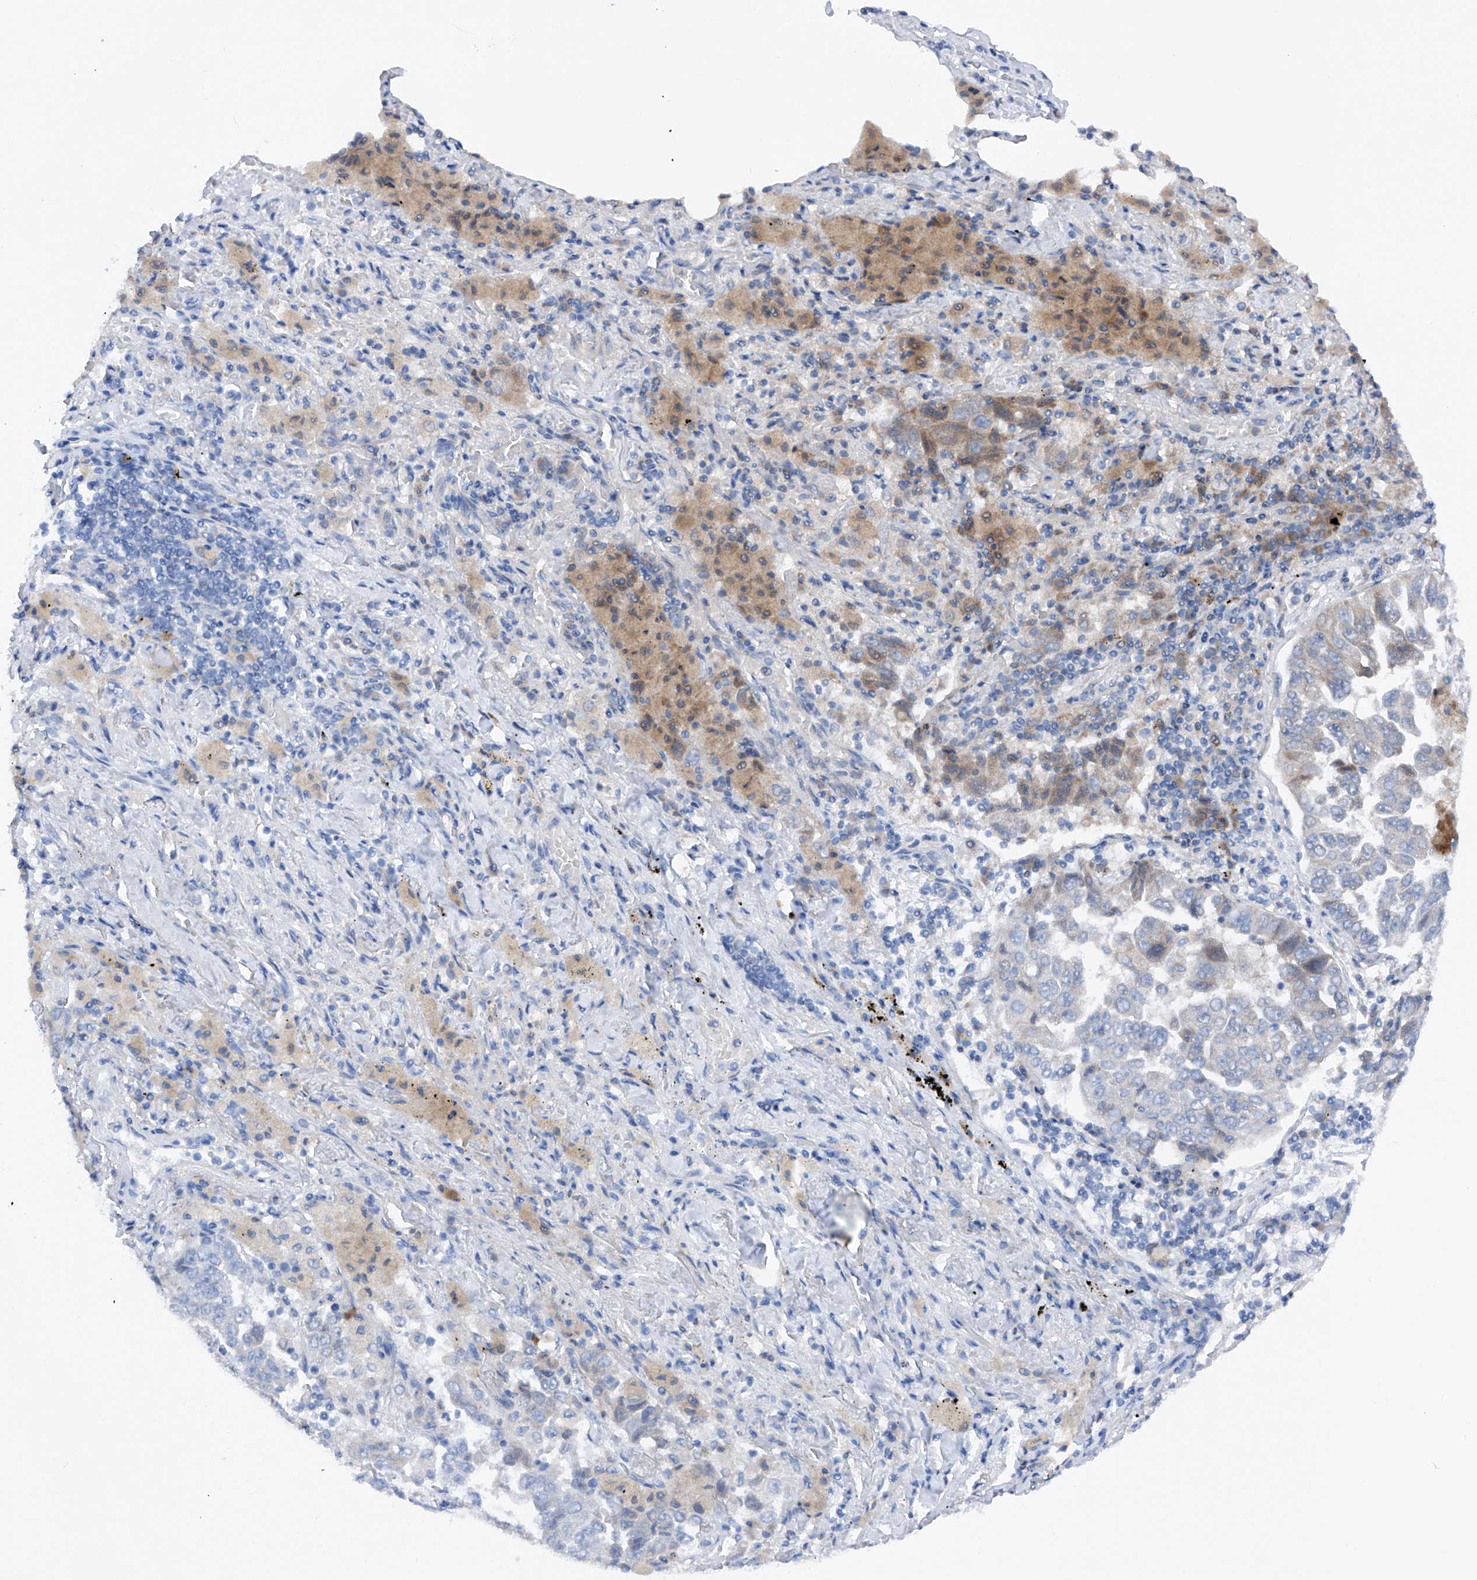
{"staining": {"intensity": "negative", "quantity": "none", "location": "none"}, "tissue": "lung cancer", "cell_type": "Tumor cells", "image_type": "cancer", "snomed": [{"axis": "morphology", "description": "Adenocarcinoma, NOS"}, {"axis": "topography", "description": "Lung"}], "caption": "A micrograph of human lung cancer is negative for staining in tumor cells.", "gene": "DAD1", "patient": {"sex": "female", "age": 51}}